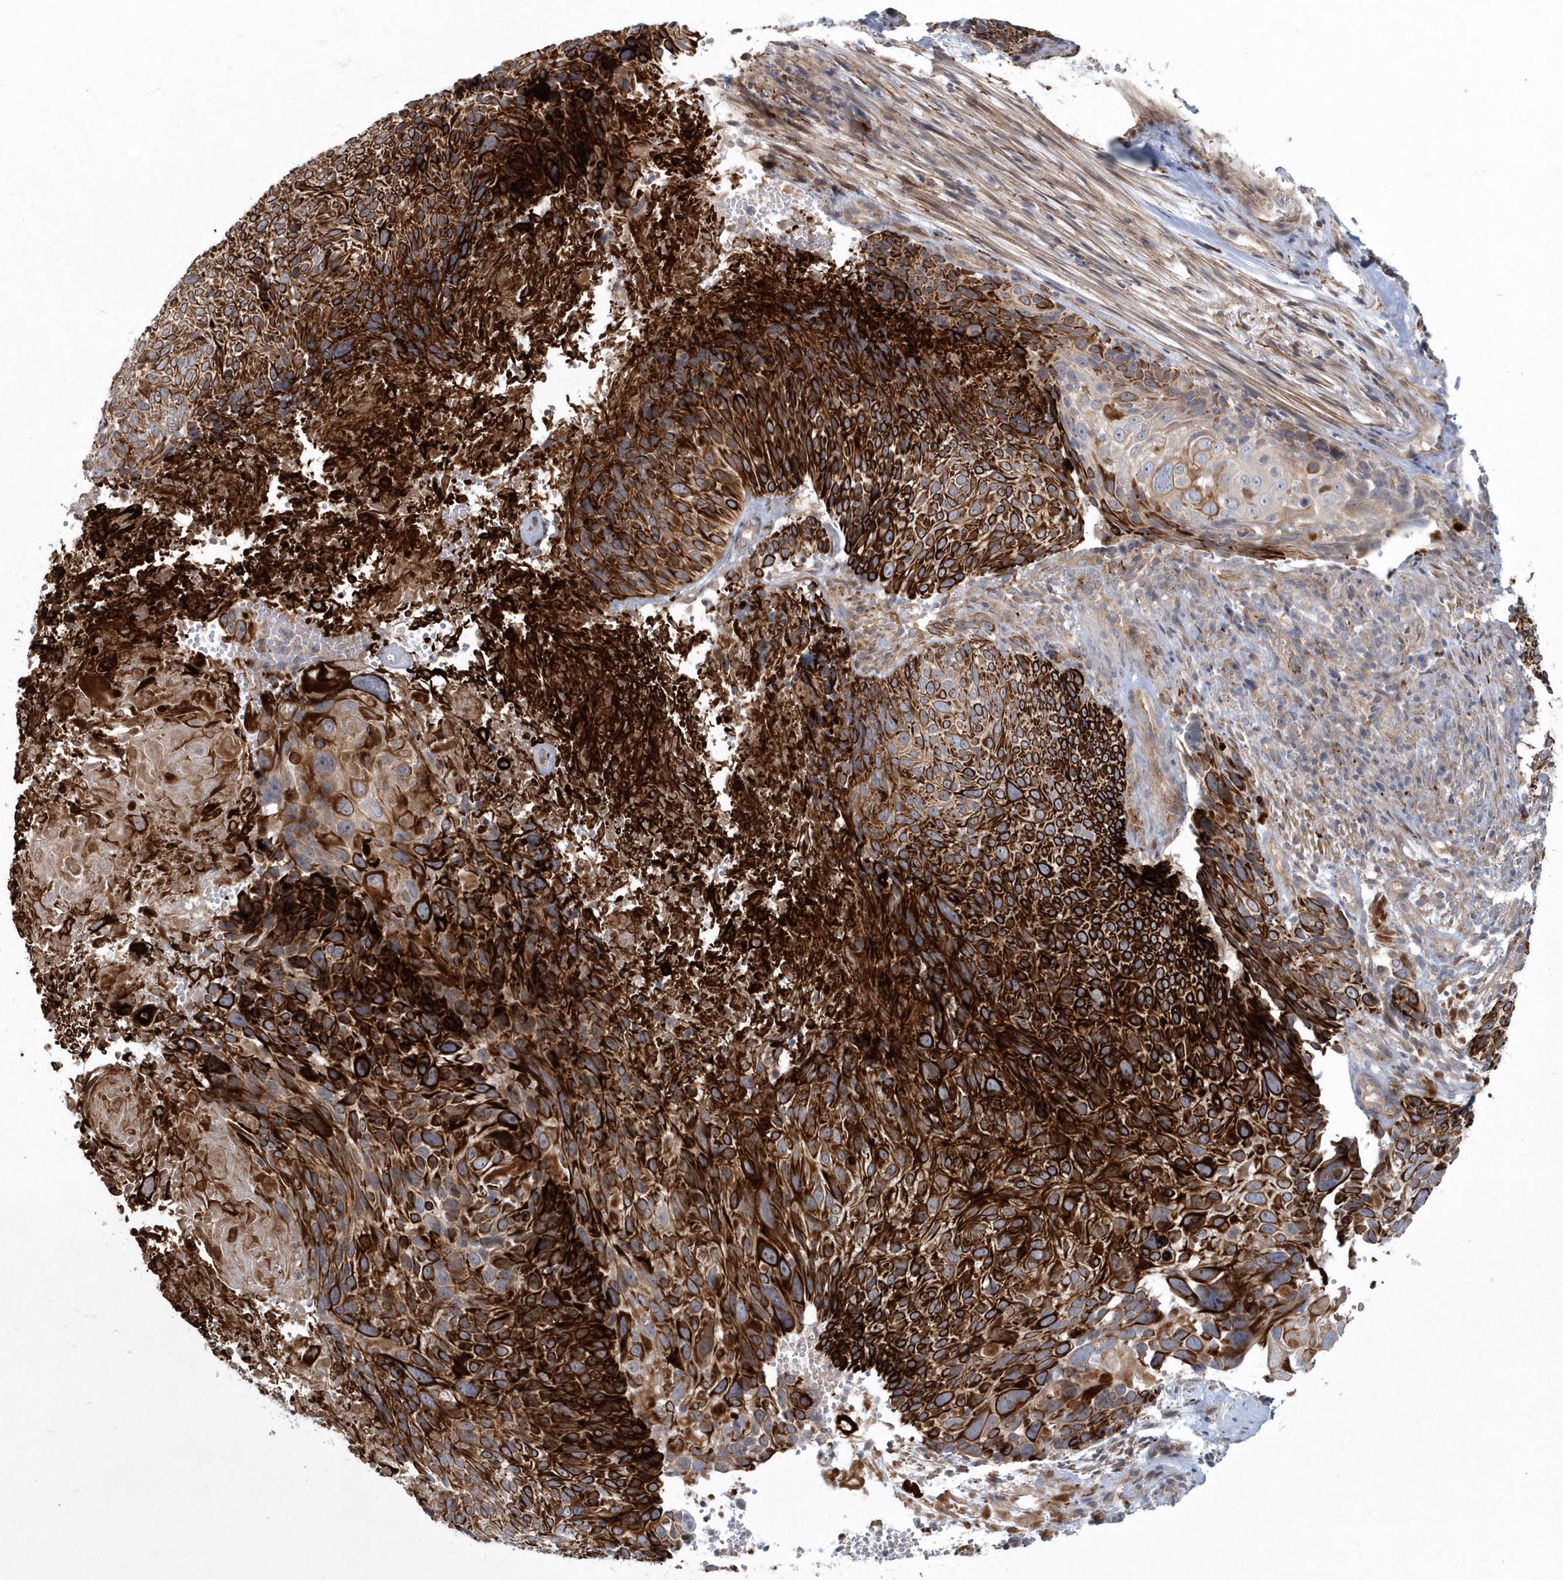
{"staining": {"intensity": "strong", "quantity": ">75%", "location": "cytoplasmic/membranous"}, "tissue": "cervical cancer", "cell_type": "Tumor cells", "image_type": "cancer", "snomed": [{"axis": "morphology", "description": "Squamous cell carcinoma, NOS"}, {"axis": "topography", "description": "Cervix"}], "caption": "Tumor cells display high levels of strong cytoplasmic/membranous positivity in approximately >75% of cells in cervical cancer. (DAB (3,3'-diaminobenzidine) IHC with brightfield microscopy, high magnification).", "gene": "ARHGEF38", "patient": {"sex": "female", "age": 74}}